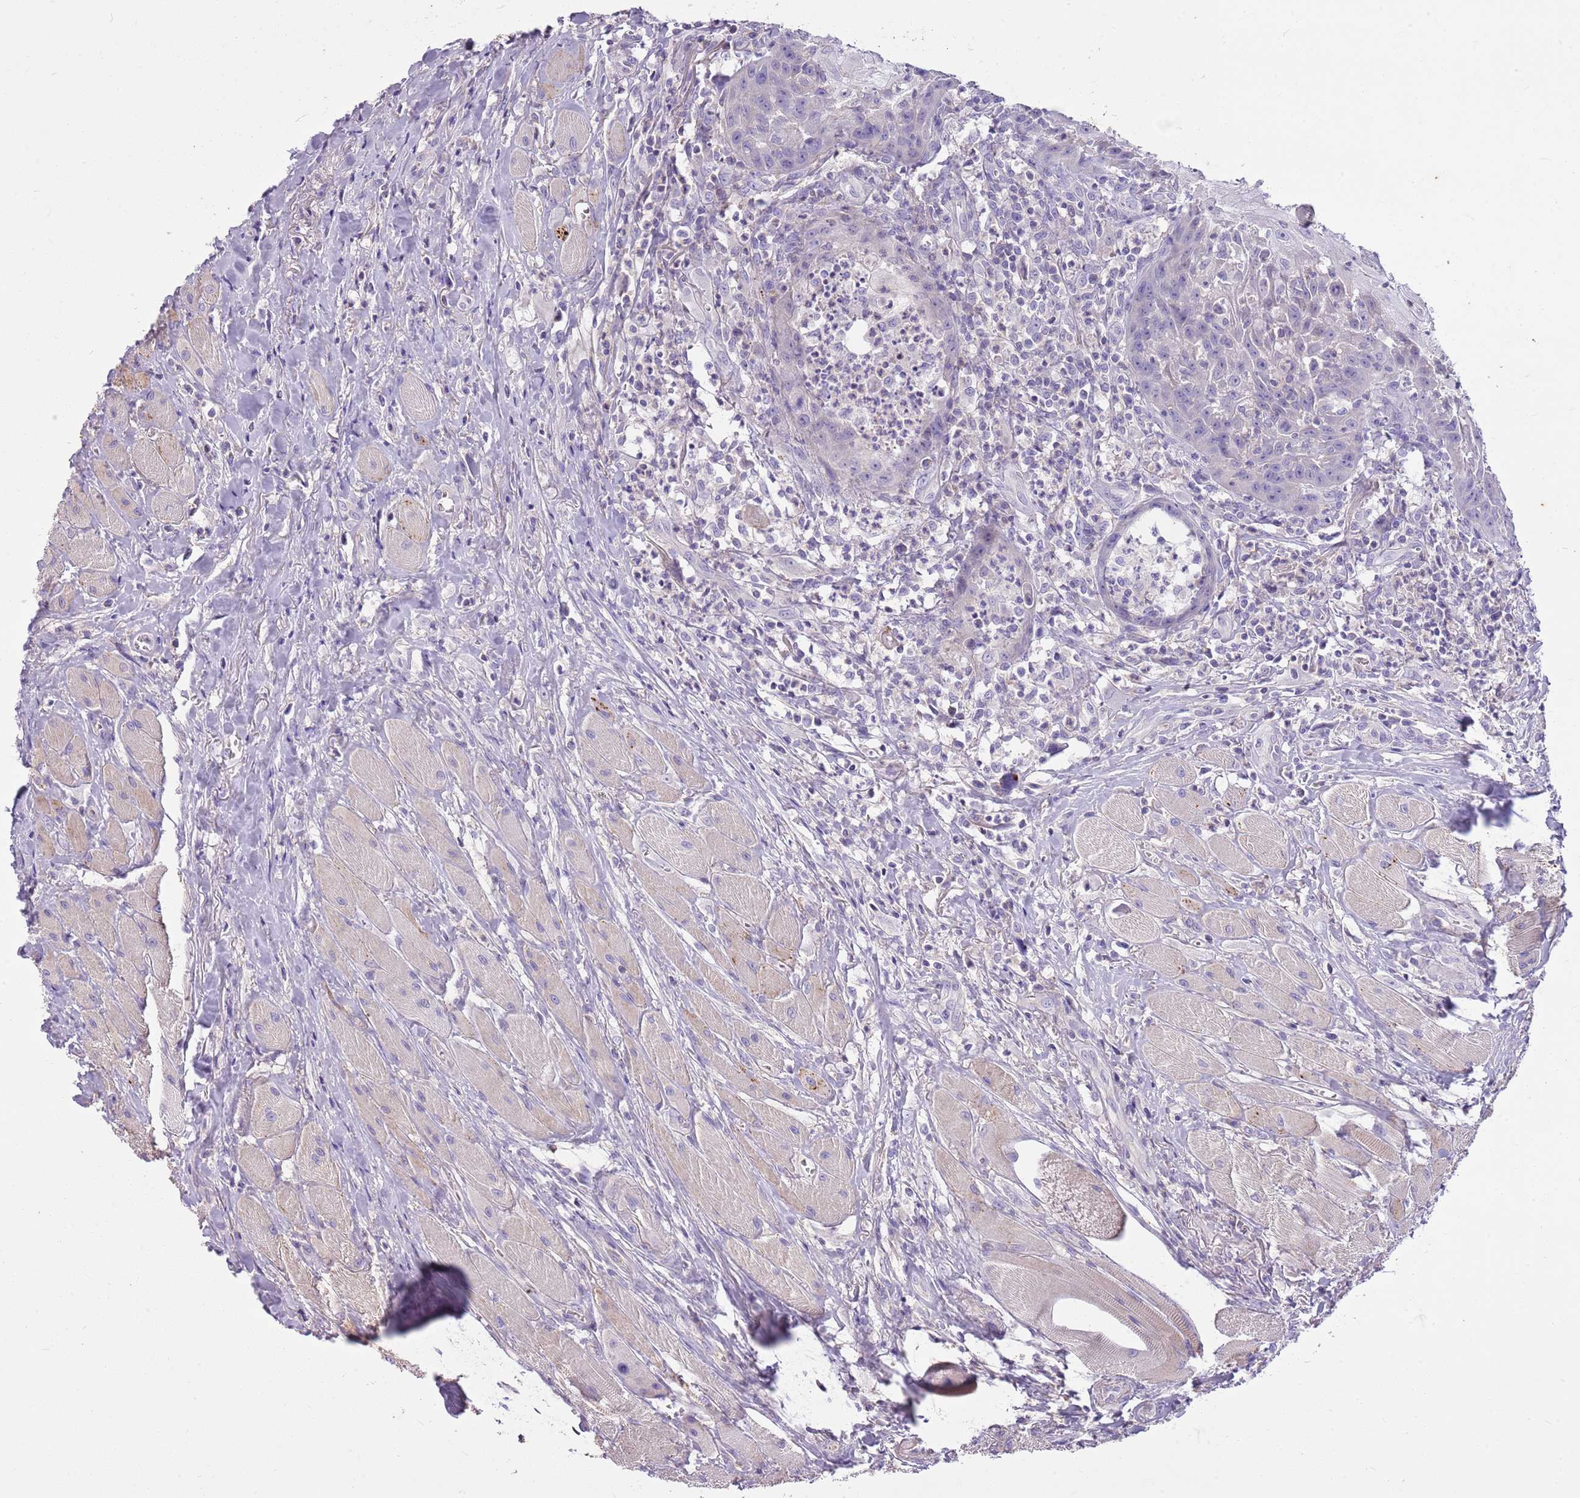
{"staining": {"intensity": "negative", "quantity": "none", "location": "none"}, "tissue": "head and neck cancer", "cell_type": "Tumor cells", "image_type": "cancer", "snomed": [{"axis": "morphology", "description": "Normal tissue, NOS"}, {"axis": "morphology", "description": "Squamous cell carcinoma, NOS"}, {"axis": "topography", "description": "Oral tissue"}, {"axis": "topography", "description": "Head-Neck"}], "caption": "Immunohistochemistry of human head and neck cancer (squamous cell carcinoma) reveals no positivity in tumor cells.", "gene": "CNPPD1", "patient": {"sex": "female", "age": 70}}